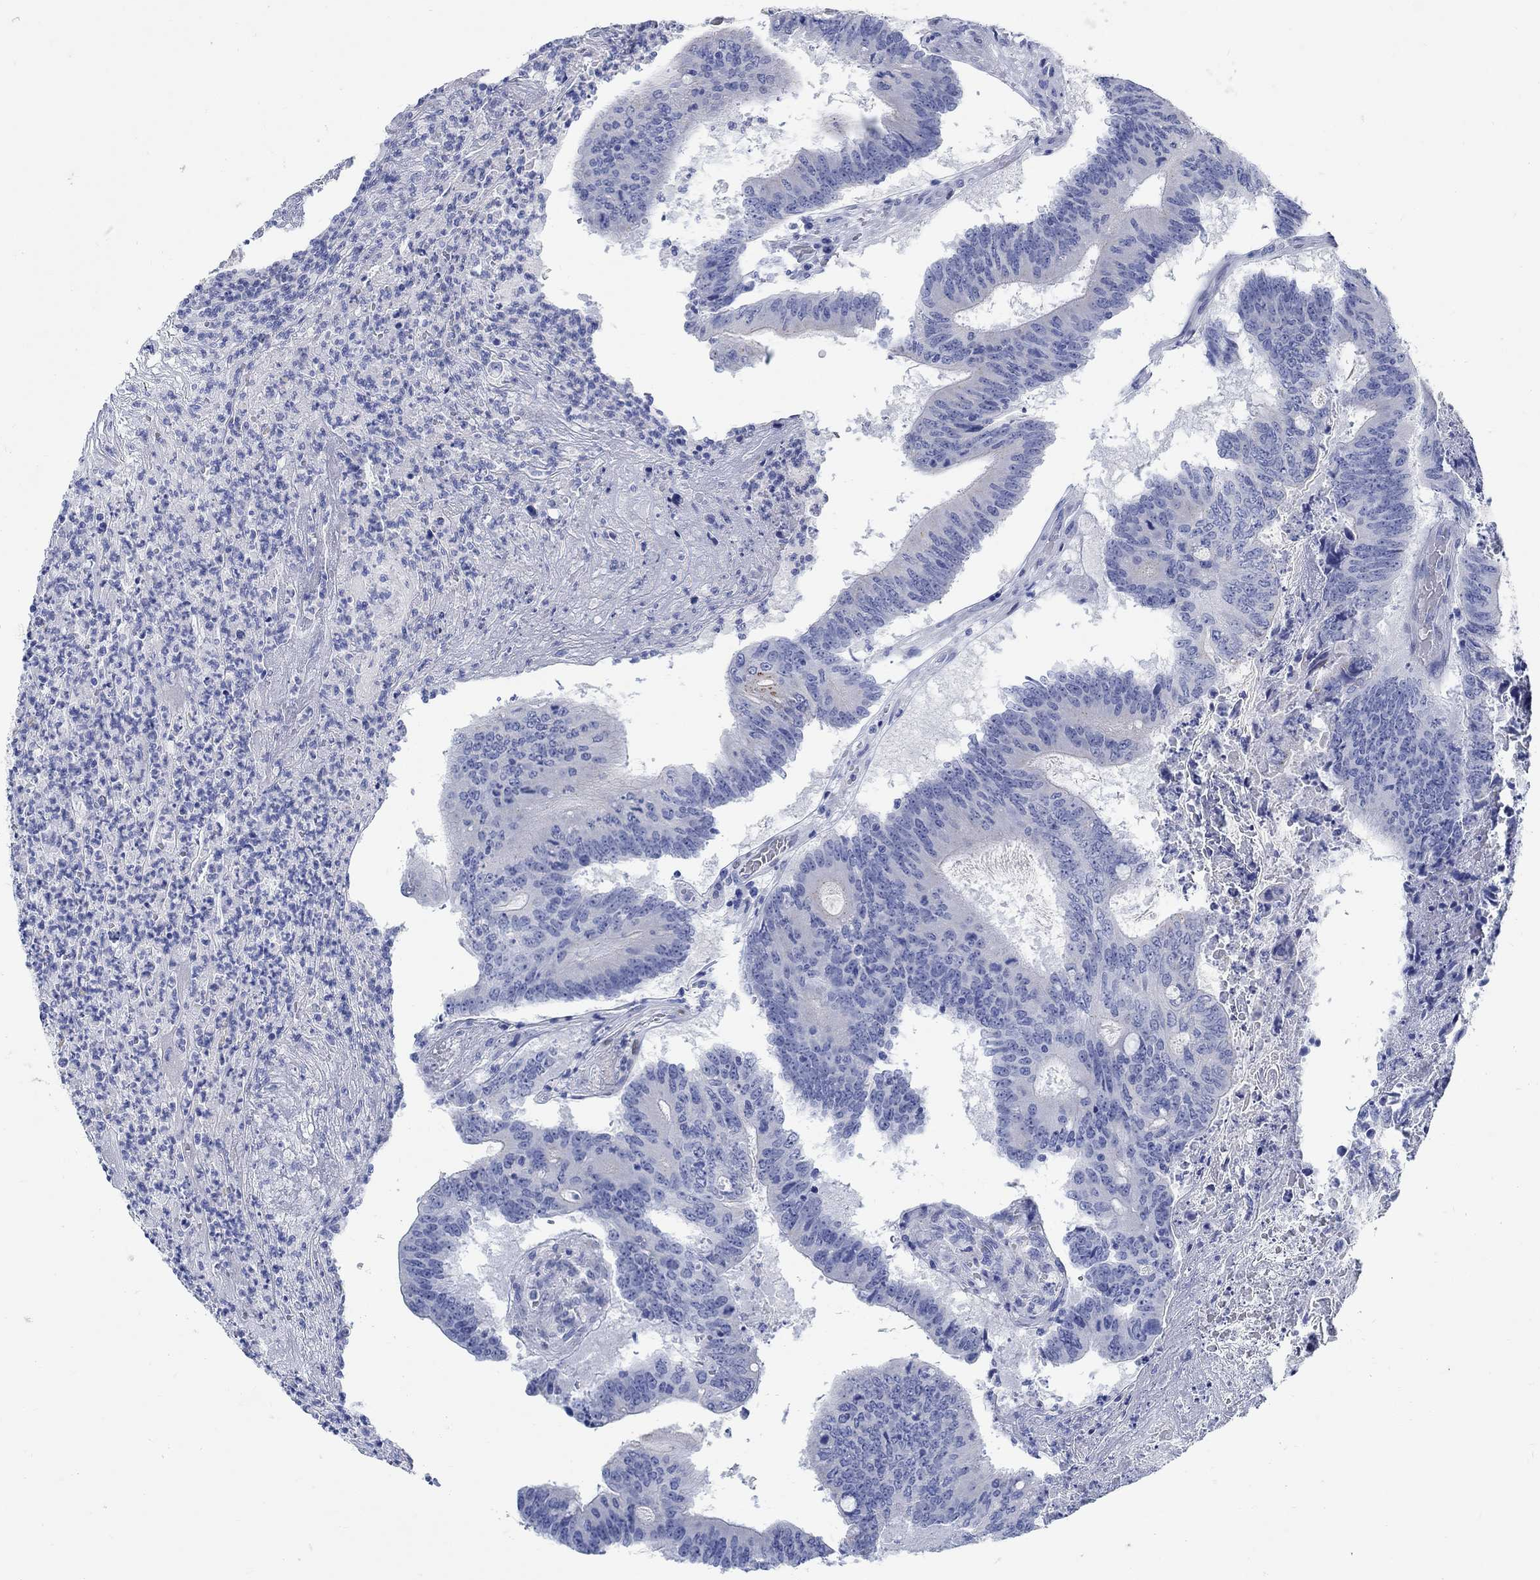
{"staining": {"intensity": "negative", "quantity": "none", "location": "none"}, "tissue": "colorectal cancer", "cell_type": "Tumor cells", "image_type": "cancer", "snomed": [{"axis": "morphology", "description": "Adenocarcinoma, NOS"}, {"axis": "topography", "description": "Colon"}], "caption": "An image of adenocarcinoma (colorectal) stained for a protein demonstrates no brown staining in tumor cells.", "gene": "RBM20", "patient": {"sex": "female", "age": 70}}